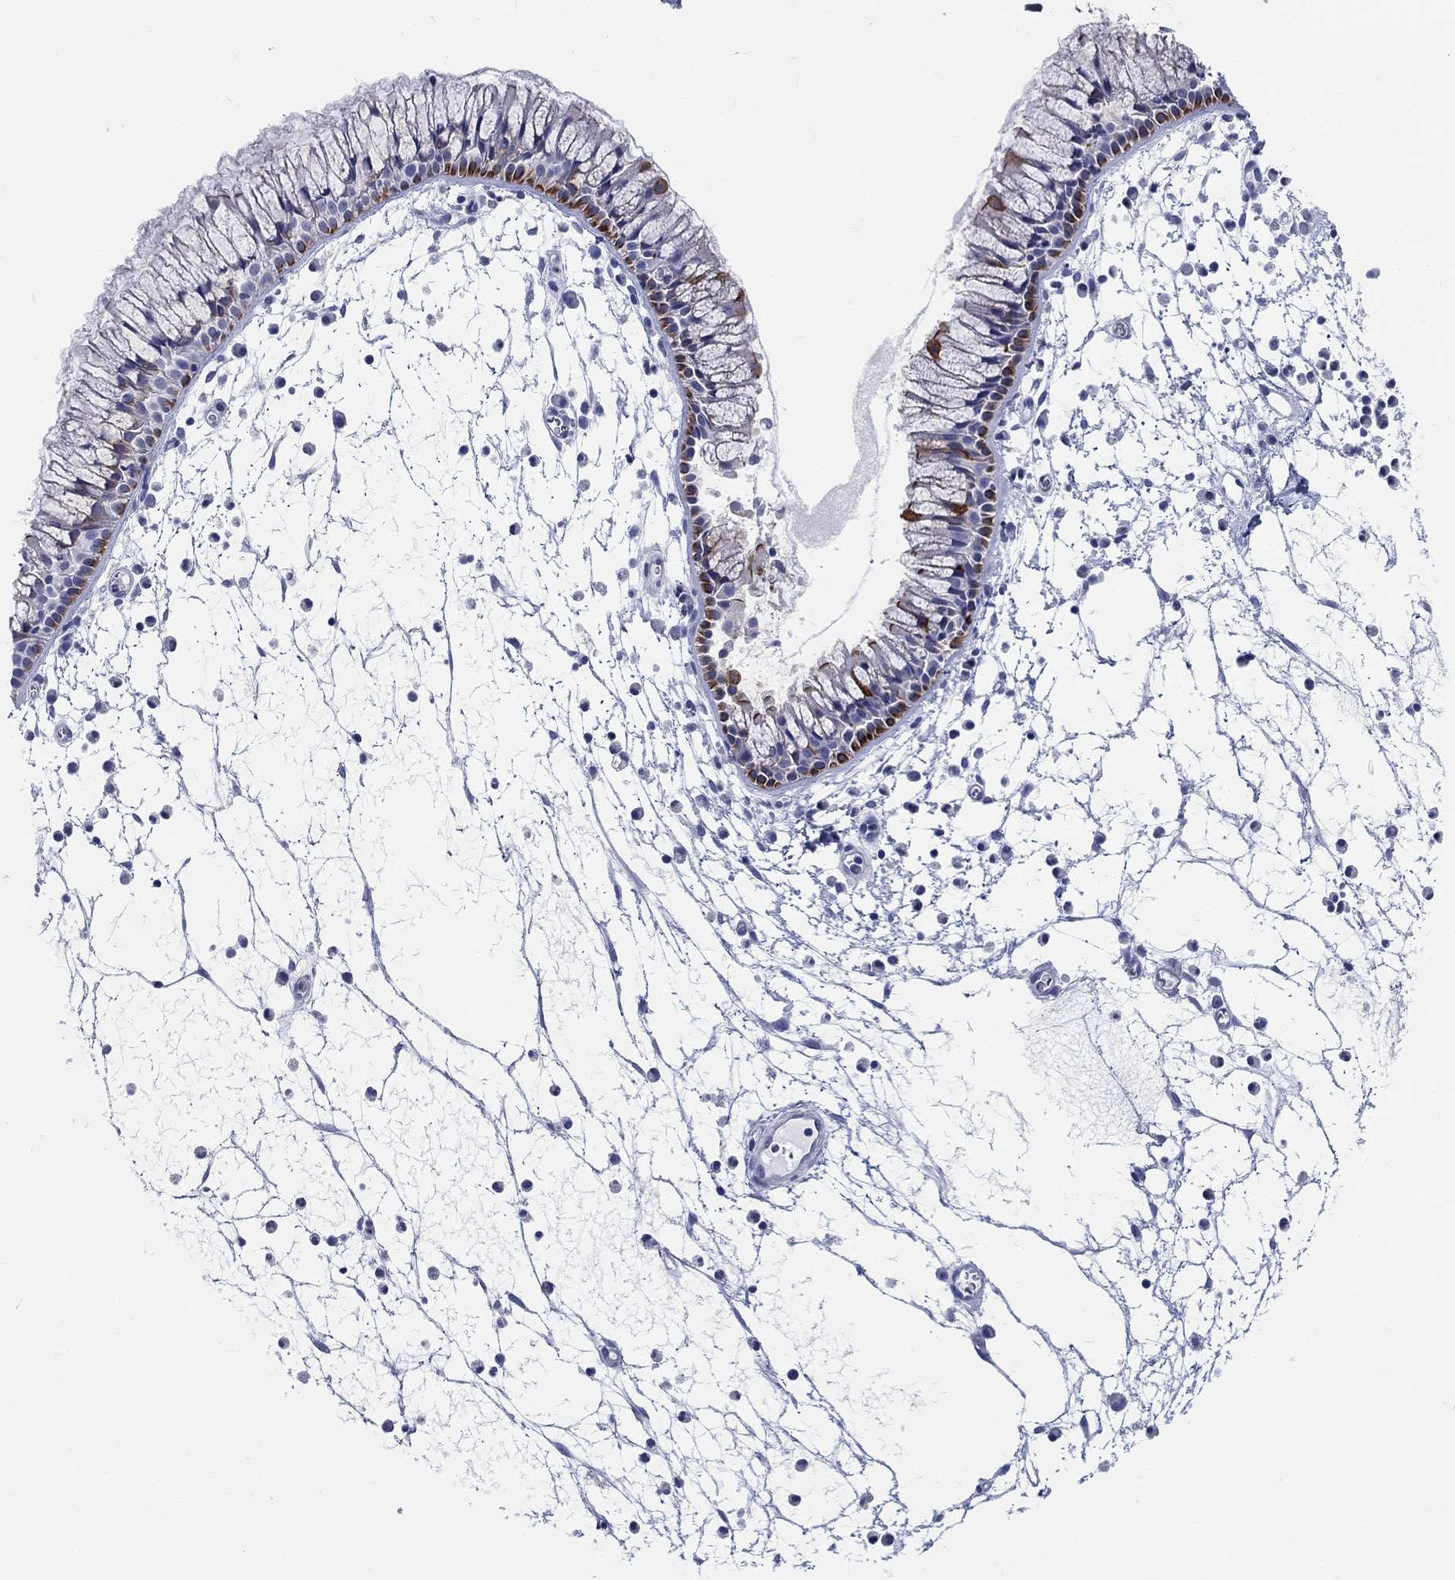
{"staining": {"intensity": "strong", "quantity": "<25%", "location": "cytoplasmic/membranous"}, "tissue": "nasopharynx", "cell_type": "Respiratory epithelial cells", "image_type": "normal", "snomed": [{"axis": "morphology", "description": "Normal tissue, NOS"}, {"axis": "topography", "description": "Nasopharynx"}], "caption": "Strong cytoplasmic/membranous staining is identified in approximately <25% of respiratory epithelial cells in unremarkable nasopharynx.", "gene": "RAP1GAP", "patient": {"sex": "female", "age": 73}}